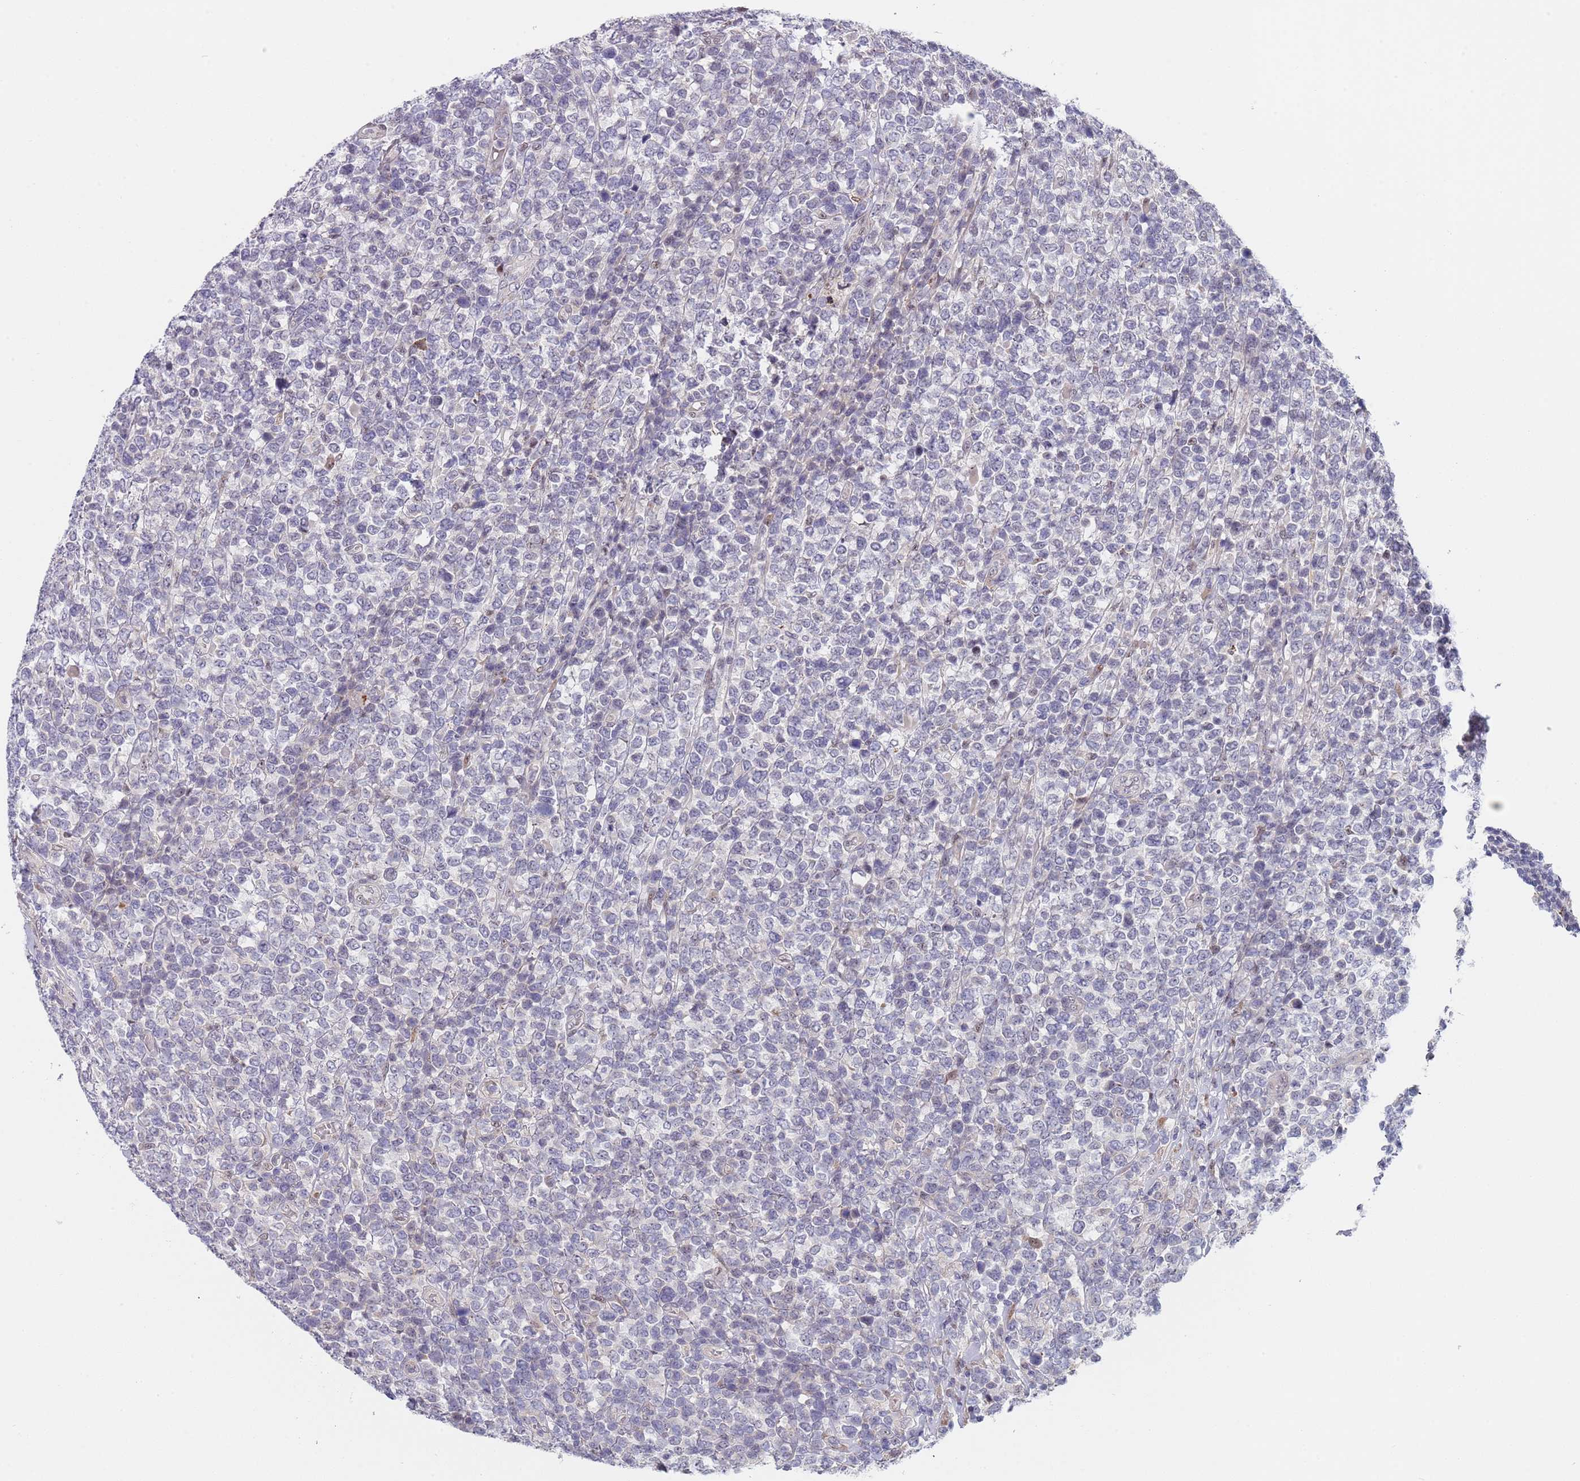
{"staining": {"intensity": "negative", "quantity": "none", "location": "none"}, "tissue": "lymphoma", "cell_type": "Tumor cells", "image_type": "cancer", "snomed": [{"axis": "morphology", "description": "Malignant lymphoma, non-Hodgkin's type, High grade"}, {"axis": "topography", "description": "Soft tissue"}], "caption": "A high-resolution image shows immunohistochemistry (IHC) staining of lymphoma, which demonstrates no significant staining in tumor cells. (DAB (3,3'-diaminobenzidine) immunohistochemistry, high magnification).", "gene": "PLCL2", "patient": {"sex": "female", "age": 56}}